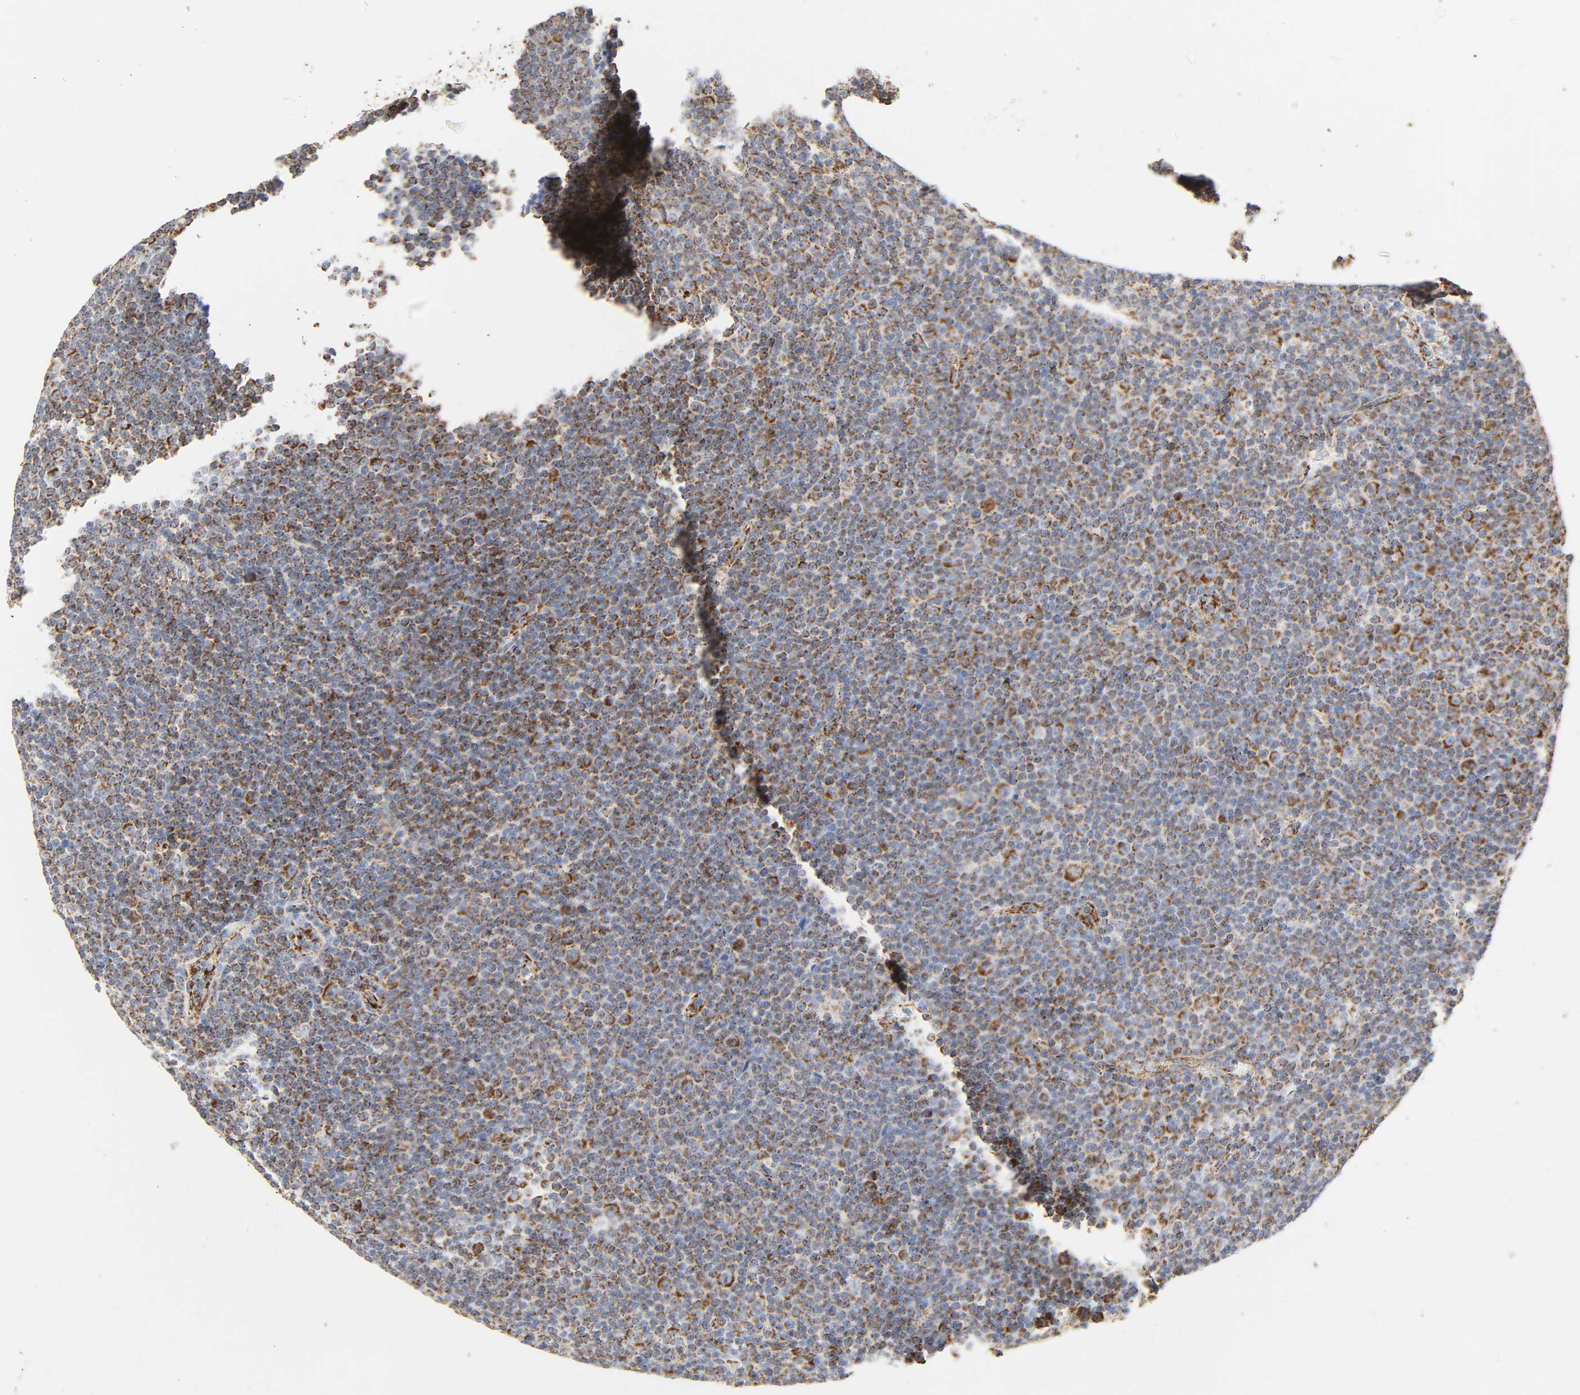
{"staining": {"intensity": "moderate", "quantity": ">75%", "location": "cytoplasmic/membranous"}, "tissue": "lymphoma", "cell_type": "Tumor cells", "image_type": "cancer", "snomed": [{"axis": "morphology", "description": "Malignant lymphoma, non-Hodgkin's type, Low grade"}, {"axis": "topography", "description": "Lymph node"}], "caption": "About >75% of tumor cells in malignant lymphoma, non-Hodgkin's type (low-grade) reveal moderate cytoplasmic/membranous protein staining as visualized by brown immunohistochemical staining.", "gene": "ACAT1", "patient": {"sex": "female", "age": 67}}